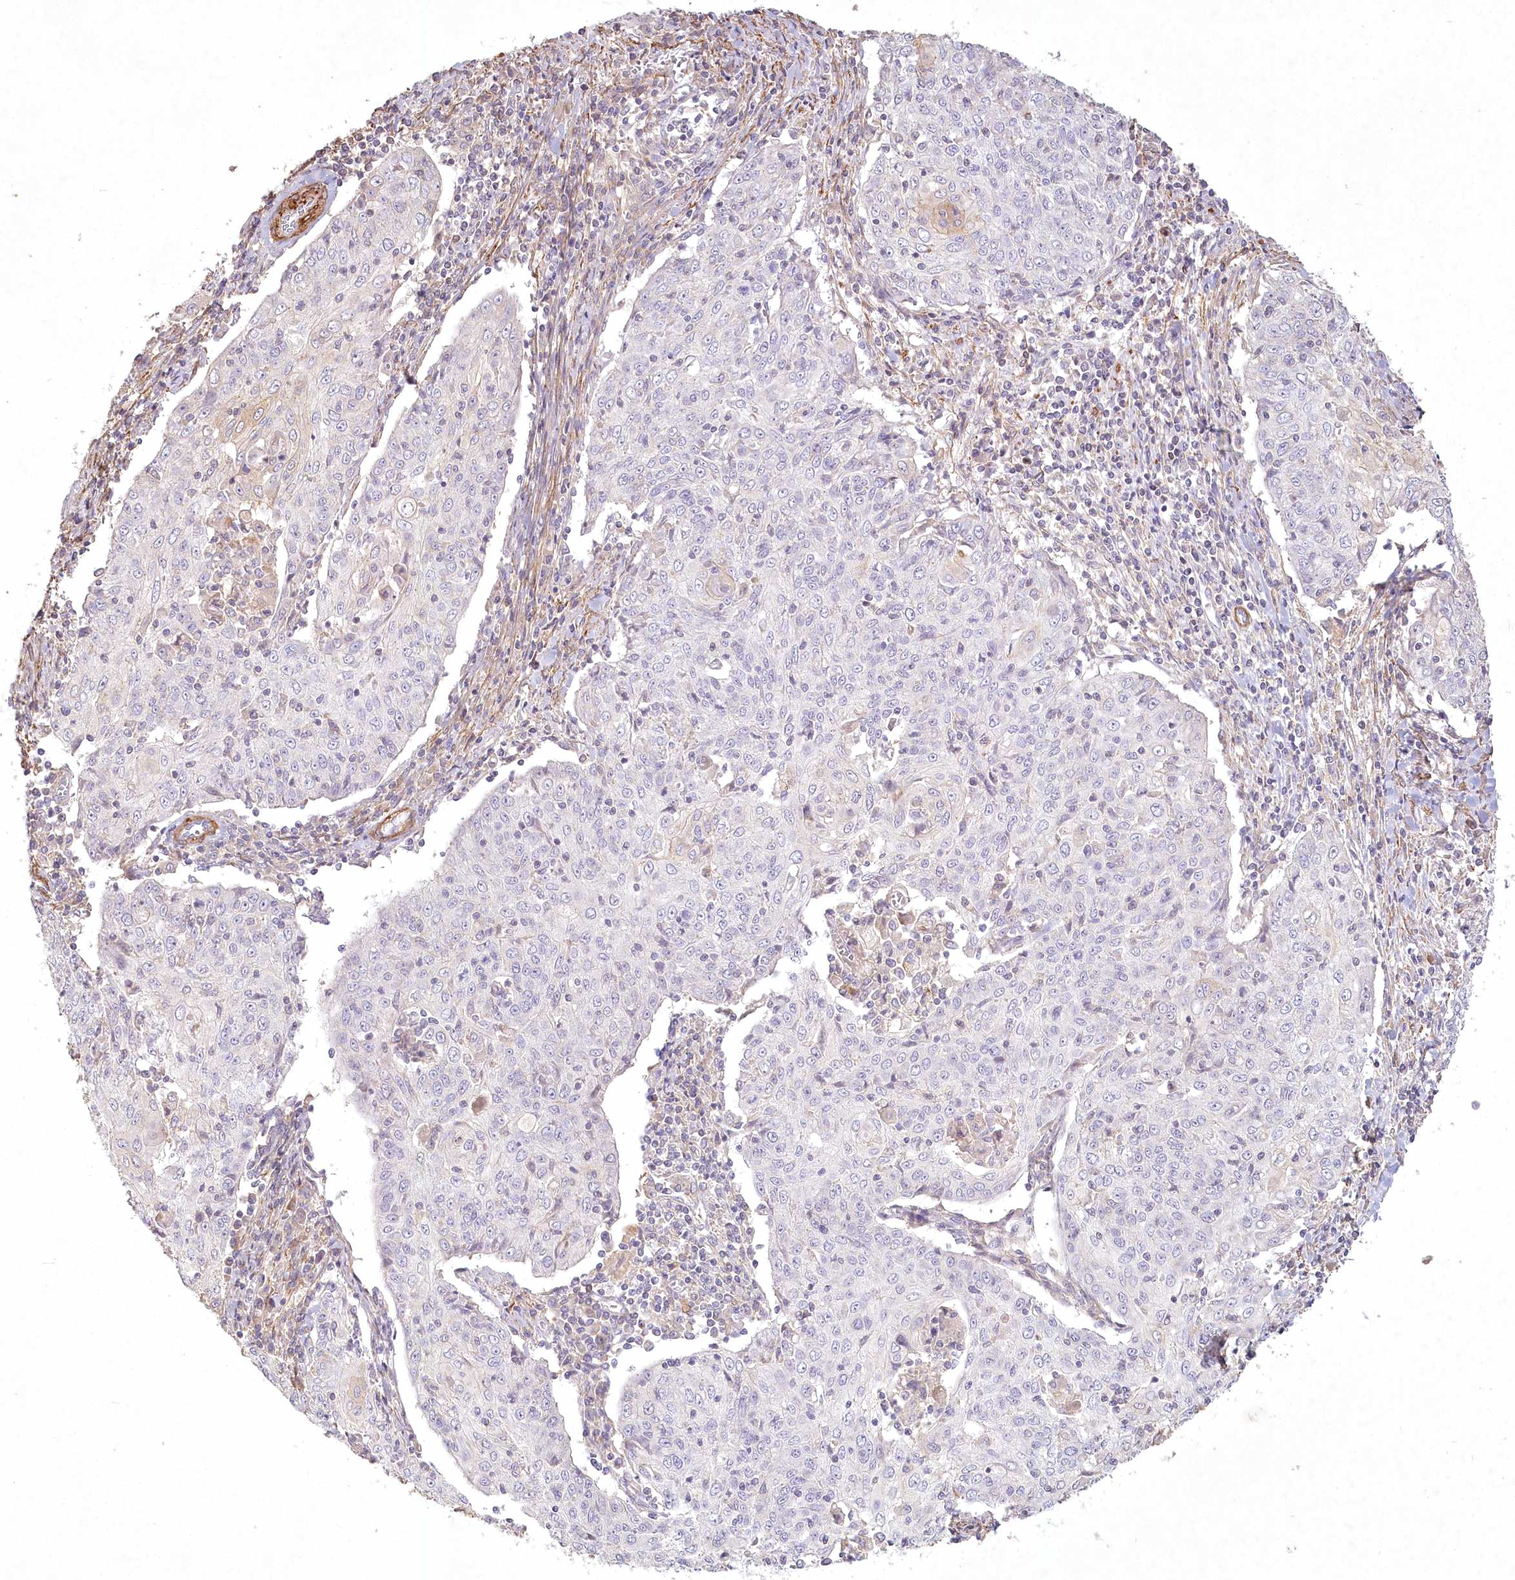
{"staining": {"intensity": "weak", "quantity": "<25%", "location": "cytoplasmic/membranous"}, "tissue": "cervical cancer", "cell_type": "Tumor cells", "image_type": "cancer", "snomed": [{"axis": "morphology", "description": "Squamous cell carcinoma, NOS"}, {"axis": "topography", "description": "Cervix"}], "caption": "Tumor cells show no significant protein staining in cervical squamous cell carcinoma.", "gene": "INPP4B", "patient": {"sex": "female", "age": 48}}